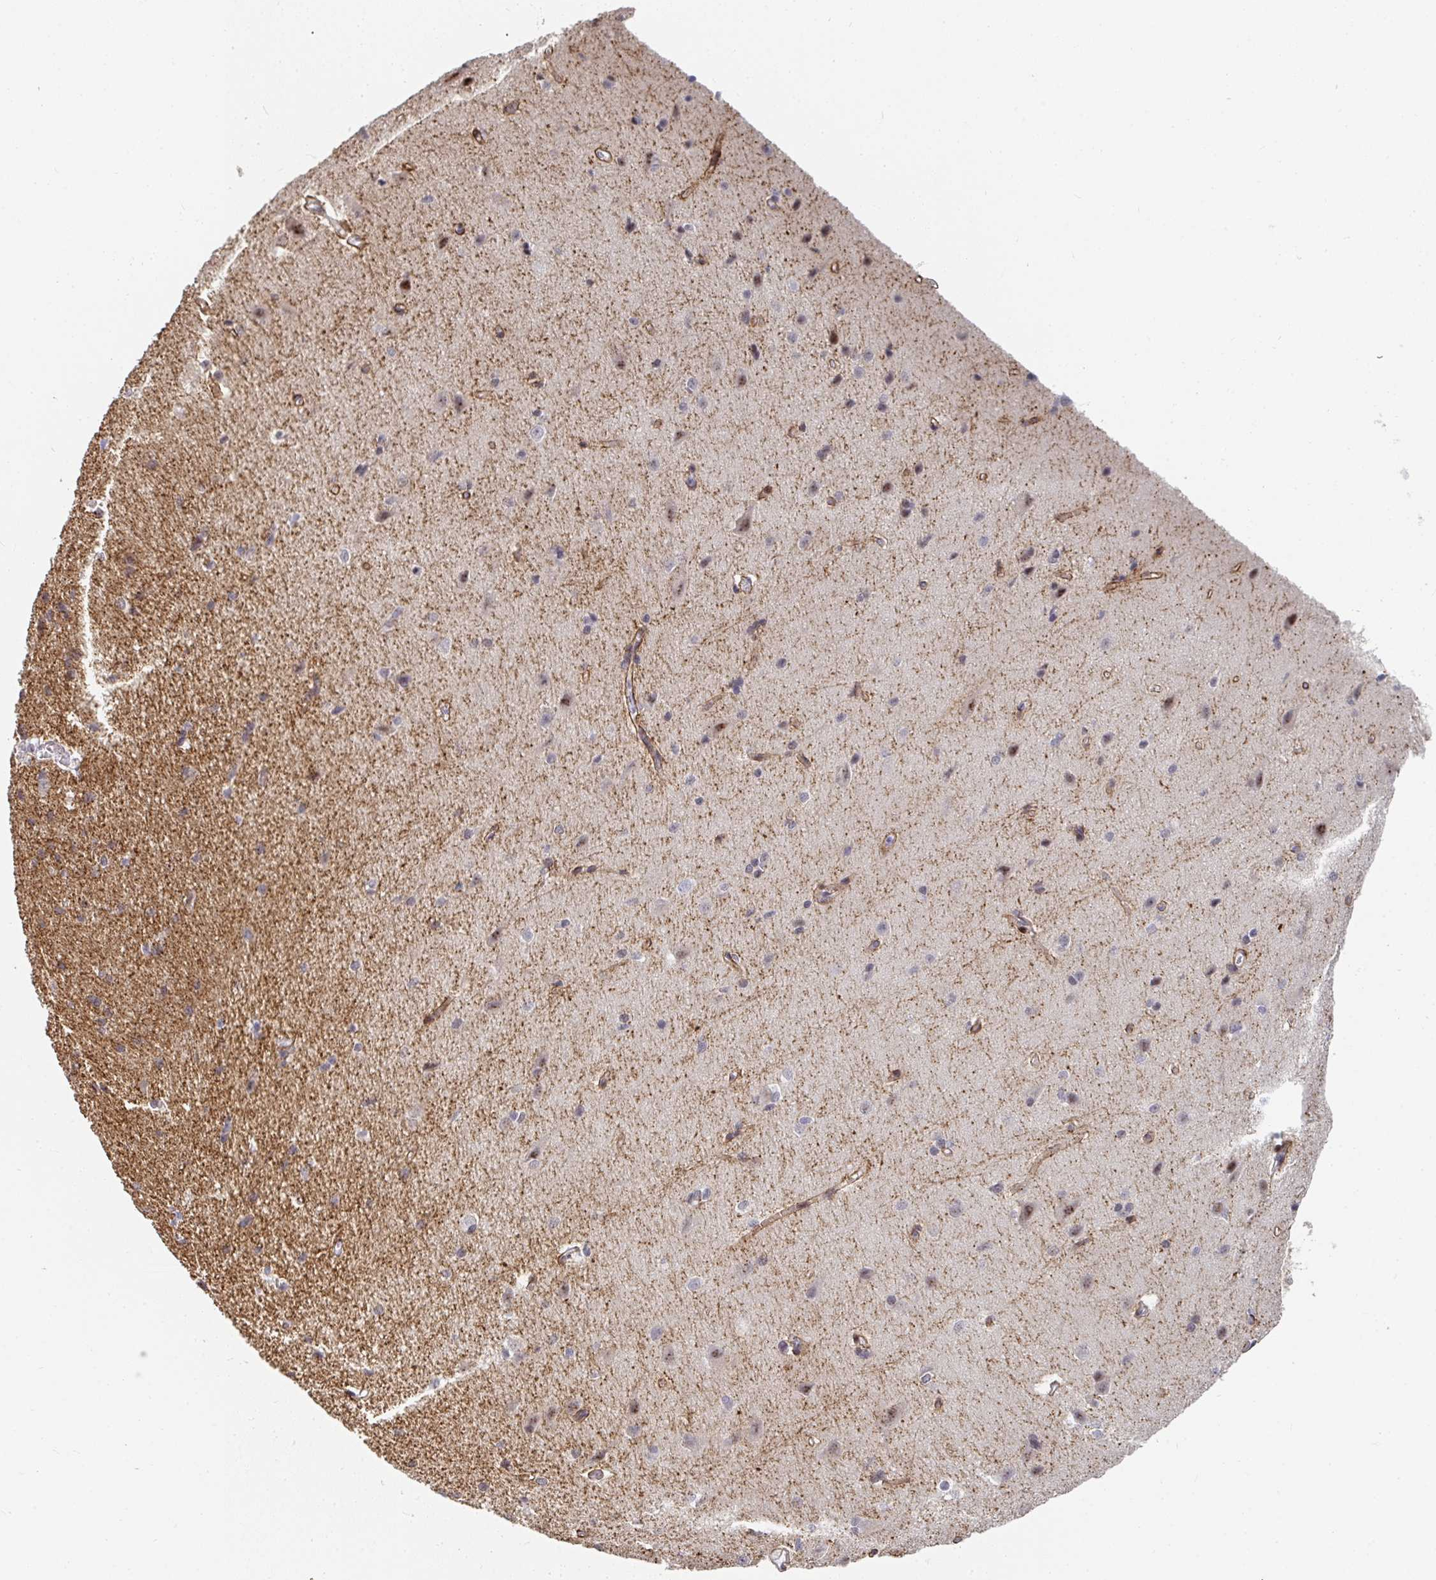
{"staining": {"intensity": "moderate", "quantity": "25%-75%", "location": "cytoplasmic/membranous"}, "tissue": "cerebral cortex", "cell_type": "Endothelial cells", "image_type": "normal", "snomed": [{"axis": "morphology", "description": "Normal tissue, NOS"}, {"axis": "topography", "description": "Cerebral cortex"}], "caption": "Protein analysis of benign cerebral cortex displays moderate cytoplasmic/membranous staining in approximately 25%-75% of endothelial cells.", "gene": "ZIC3", "patient": {"sex": "male", "age": 37}}